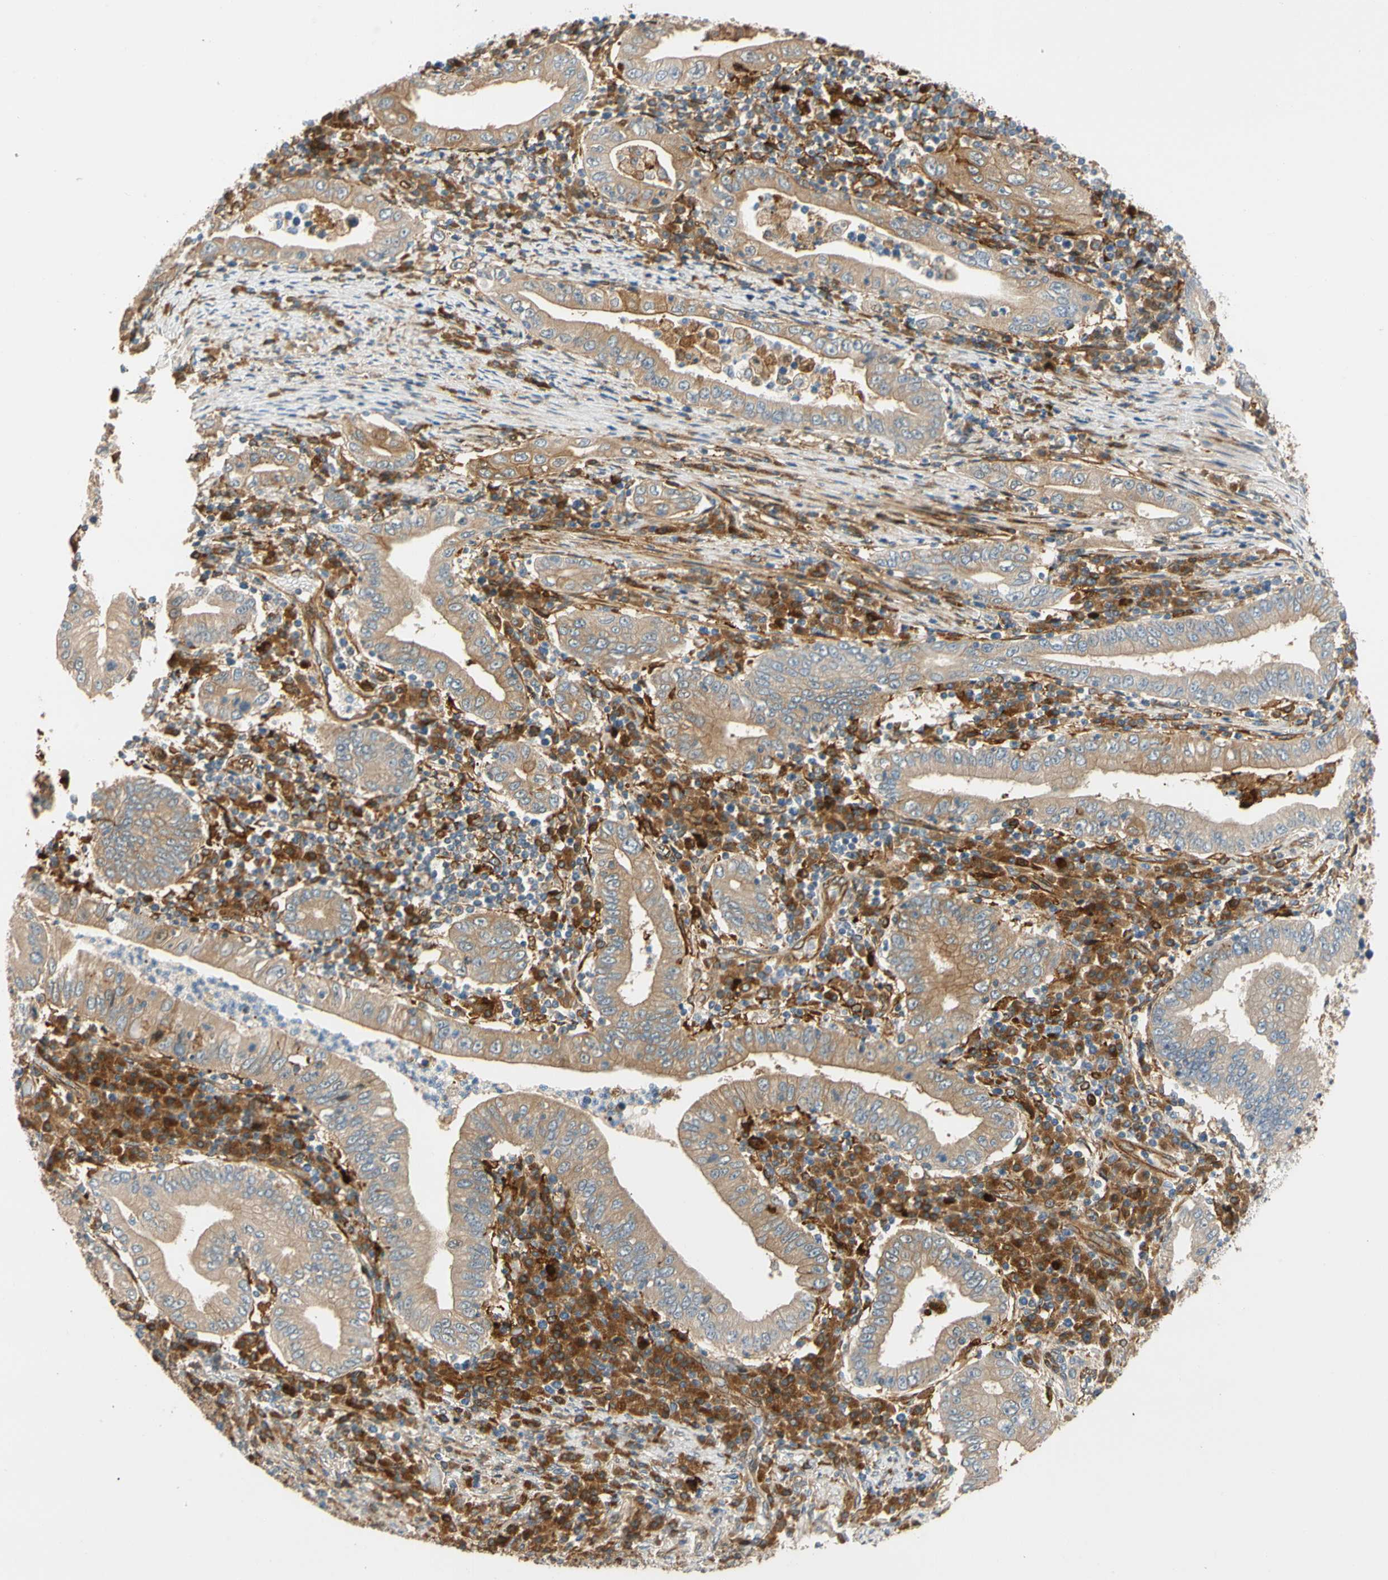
{"staining": {"intensity": "weak", "quantity": ">75%", "location": "cytoplasmic/membranous"}, "tissue": "stomach cancer", "cell_type": "Tumor cells", "image_type": "cancer", "snomed": [{"axis": "morphology", "description": "Normal tissue, NOS"}, {"axis": "morphology", "description": "Adenocarcinoma, NOS"}, {"axis": "topography", "description": "Esophagus"}, {"axis": "topography", "description": "Stomach, upper"}, {"axis": "topography", "description": "Peripheral nerve tissue"}], "caption": "Stomach cancer stained with a brown dye demonstrates weak cytoplasmic/membranous positive staining in approximately >75% of tumor cells.", "gene": "PARP14", "patient": {"sex": "male", "age": 62}}